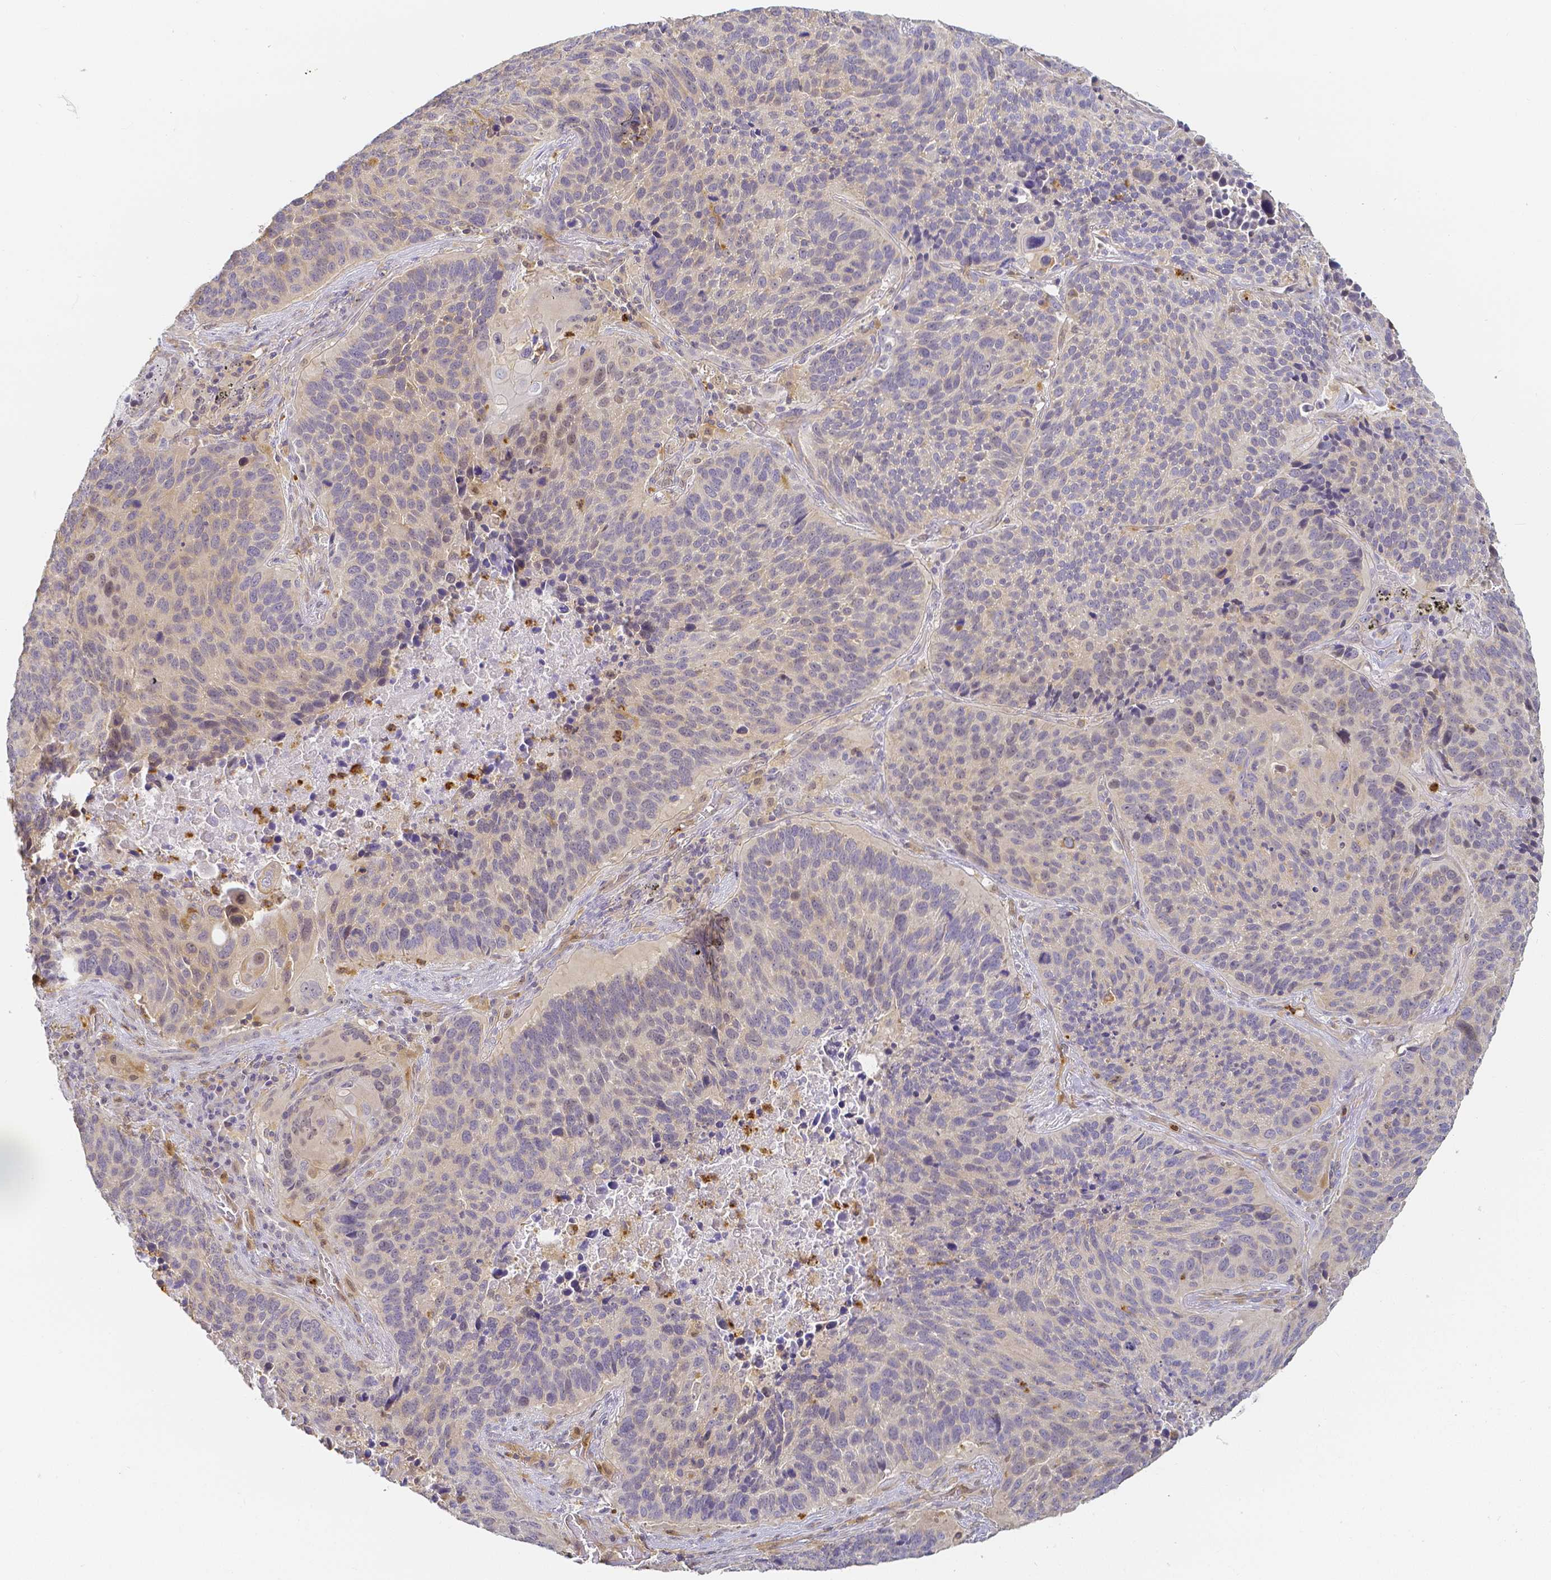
{"staining": {"intensity": "negative", "quantity": "none", "location": "none"}, "tissue": "lung cancer", "cell_type": "Tumor cells", "image_type": "cancer", "snomed": [{"axis": "morphology", "description": "Squamous cell carcinoma, NOS"}, {"axis": "topography", "description": "Lung"}], "caption": "DAB immunohistochemical staining of human lung cancer (squamous cell carcinoma) reveals no significant positivity in tumor cells.", "gene": "KCNH1", "patient": {"sex": "male", "age": 68}}